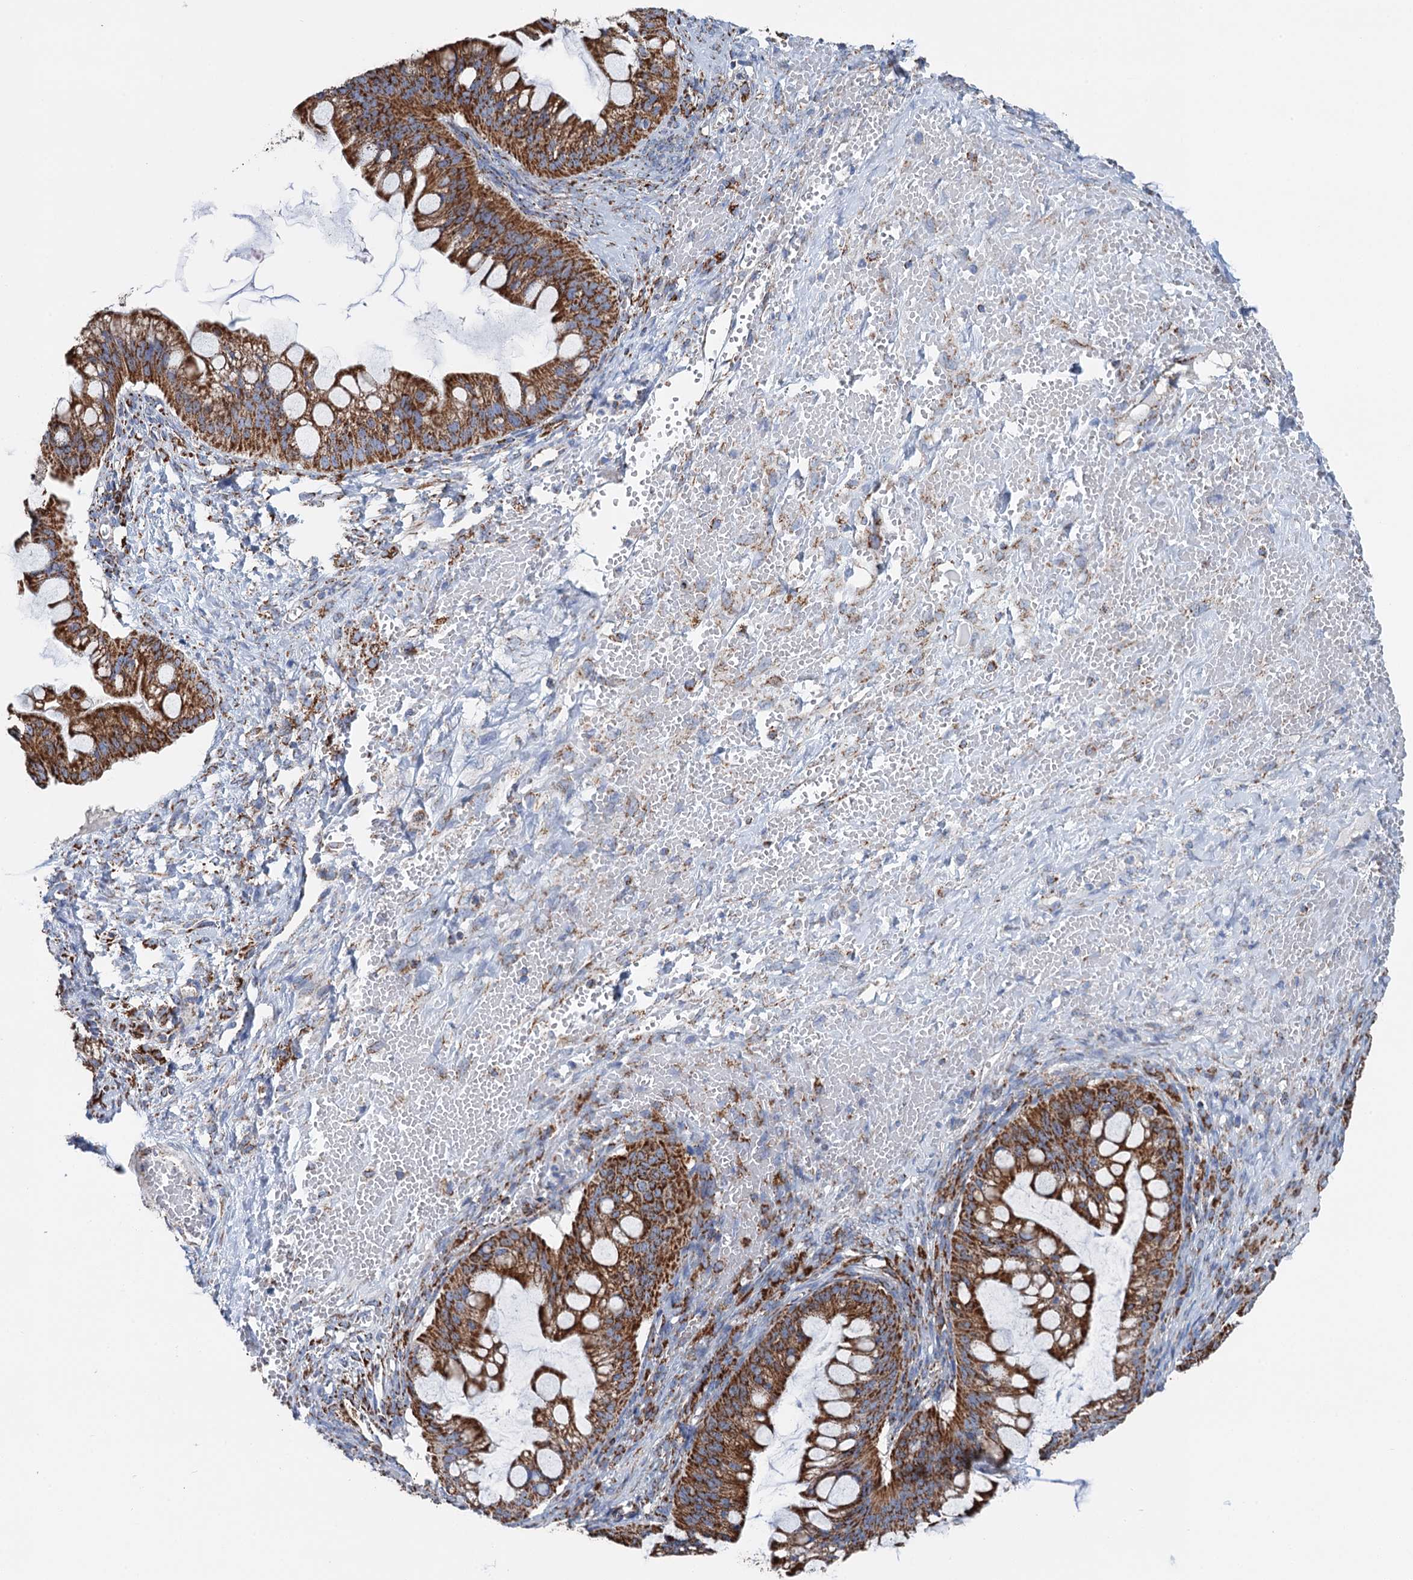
{"staining": {"intensity": "strong", "quantity": ">75%", "location": "cytoplasmic/membranous"}, "tissue": "ovarian cancer", "cell_type": "Tumor cells", "image_type": "cancer", "snomed": [{"axis": "morphology", "description": "Cystadenocarcinoma, mucinous, NOS"}, {"axis": "topography", "description": "Ovary"}], "caption": "IHC micrograph of human ovarian mucinous cystadenocarcinoma stained for a protein (brown), which exhibits high levels of strong cytoplasmic/membranous positivity in about >75% of tumor cells.", "gene": "IVD", "patient": {"sex": "female", "age": 73}}